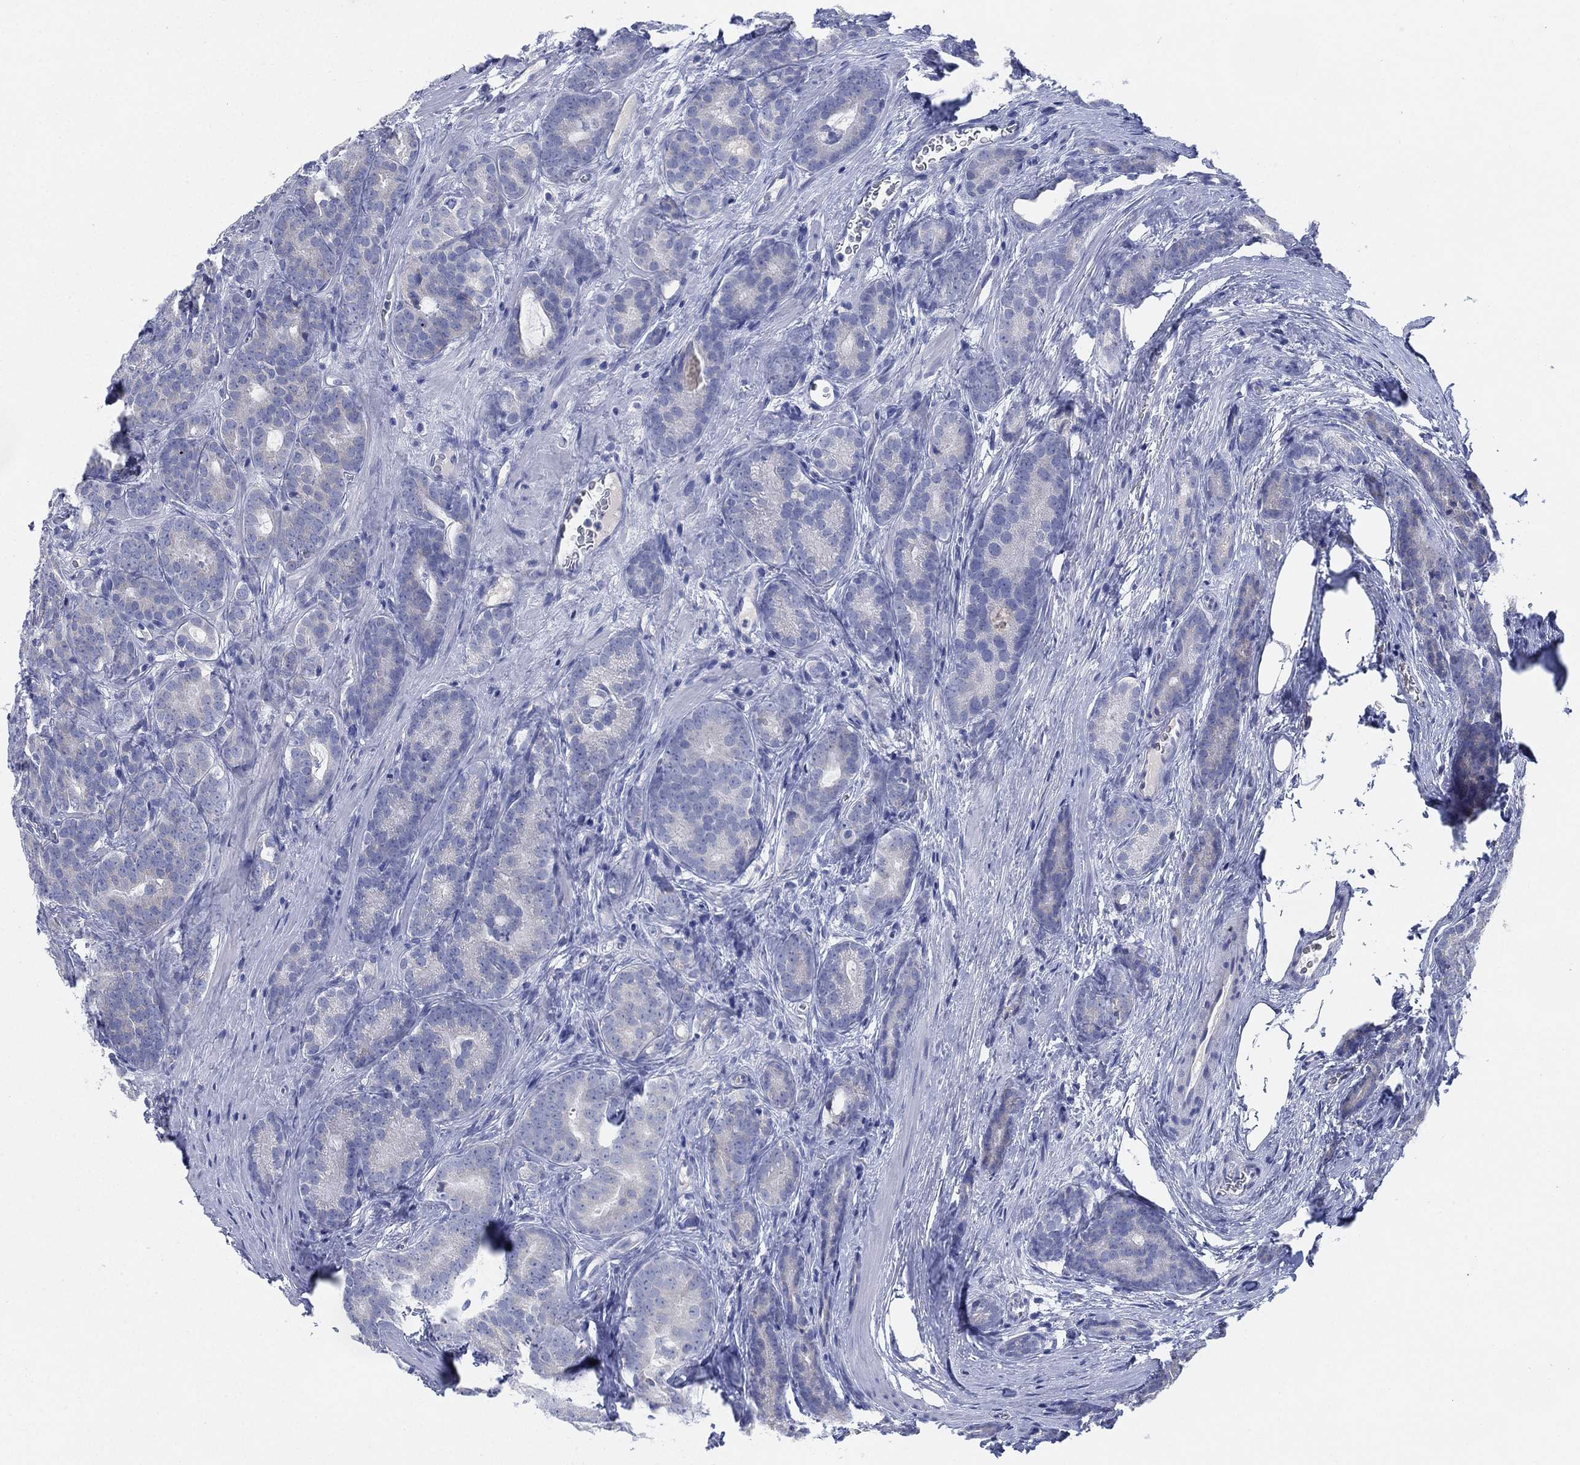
{"staining": {"intensity": "negative", "quantity": "none", "location": "none"}, "tissue": "prostate cancer", "cell_type": "Tumor cells", "image_type": "cancer", "snomed": [{"axis": "morphology", "description": "Adenocarcinoma, NOS"}, {"axis": "topography", "description": "Prostate"}], "caption": "Tumor cells are negative for protein expression in human prostate cancer.", "gene": "ADAD2", "patient": {"sex": "male", "age": 71}}